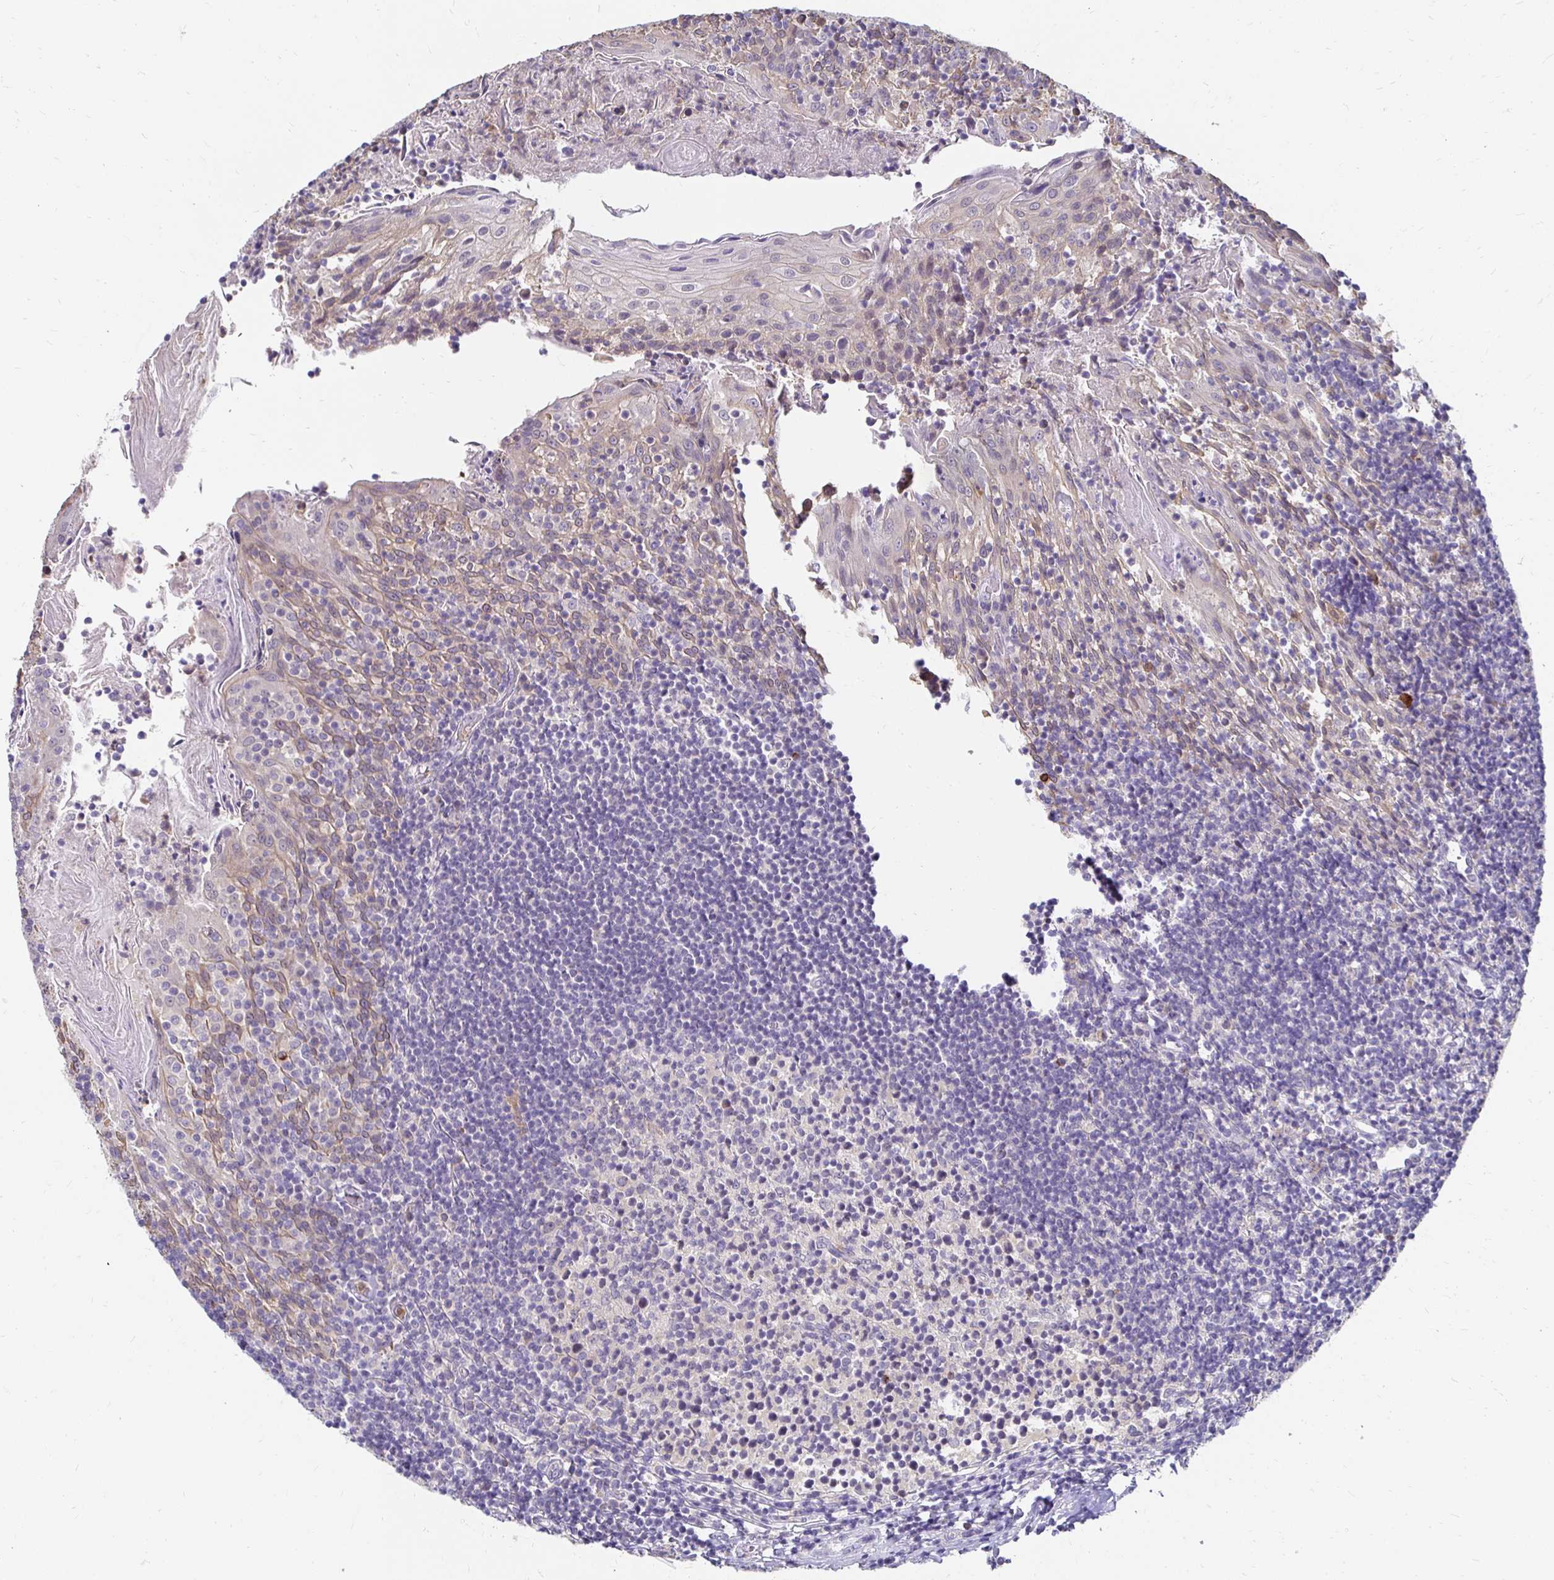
{"staining": {"intensity": "negative", "quantity": "none", "location": "none"}, "tissue": "tonsil", "cell_type": "Germinal center cells", "image_type": "normal", "snomed": [{"axis": "morphology", "description": "Normal tissue, NOS"}, {"axis": "topography", "description": "Tonsil"}], "caption": "IHC photomicrograph of unremarkable tonsil: tonsil stained with DAB displays no significant protein positivity in germinal center cells. Brightfield microscopy of IHC stained with DAB (brown) and hematoxylin (blue), captured at high magnification.", "gene": "PADI2", "patient": {"sex": "female", "age": 10}}